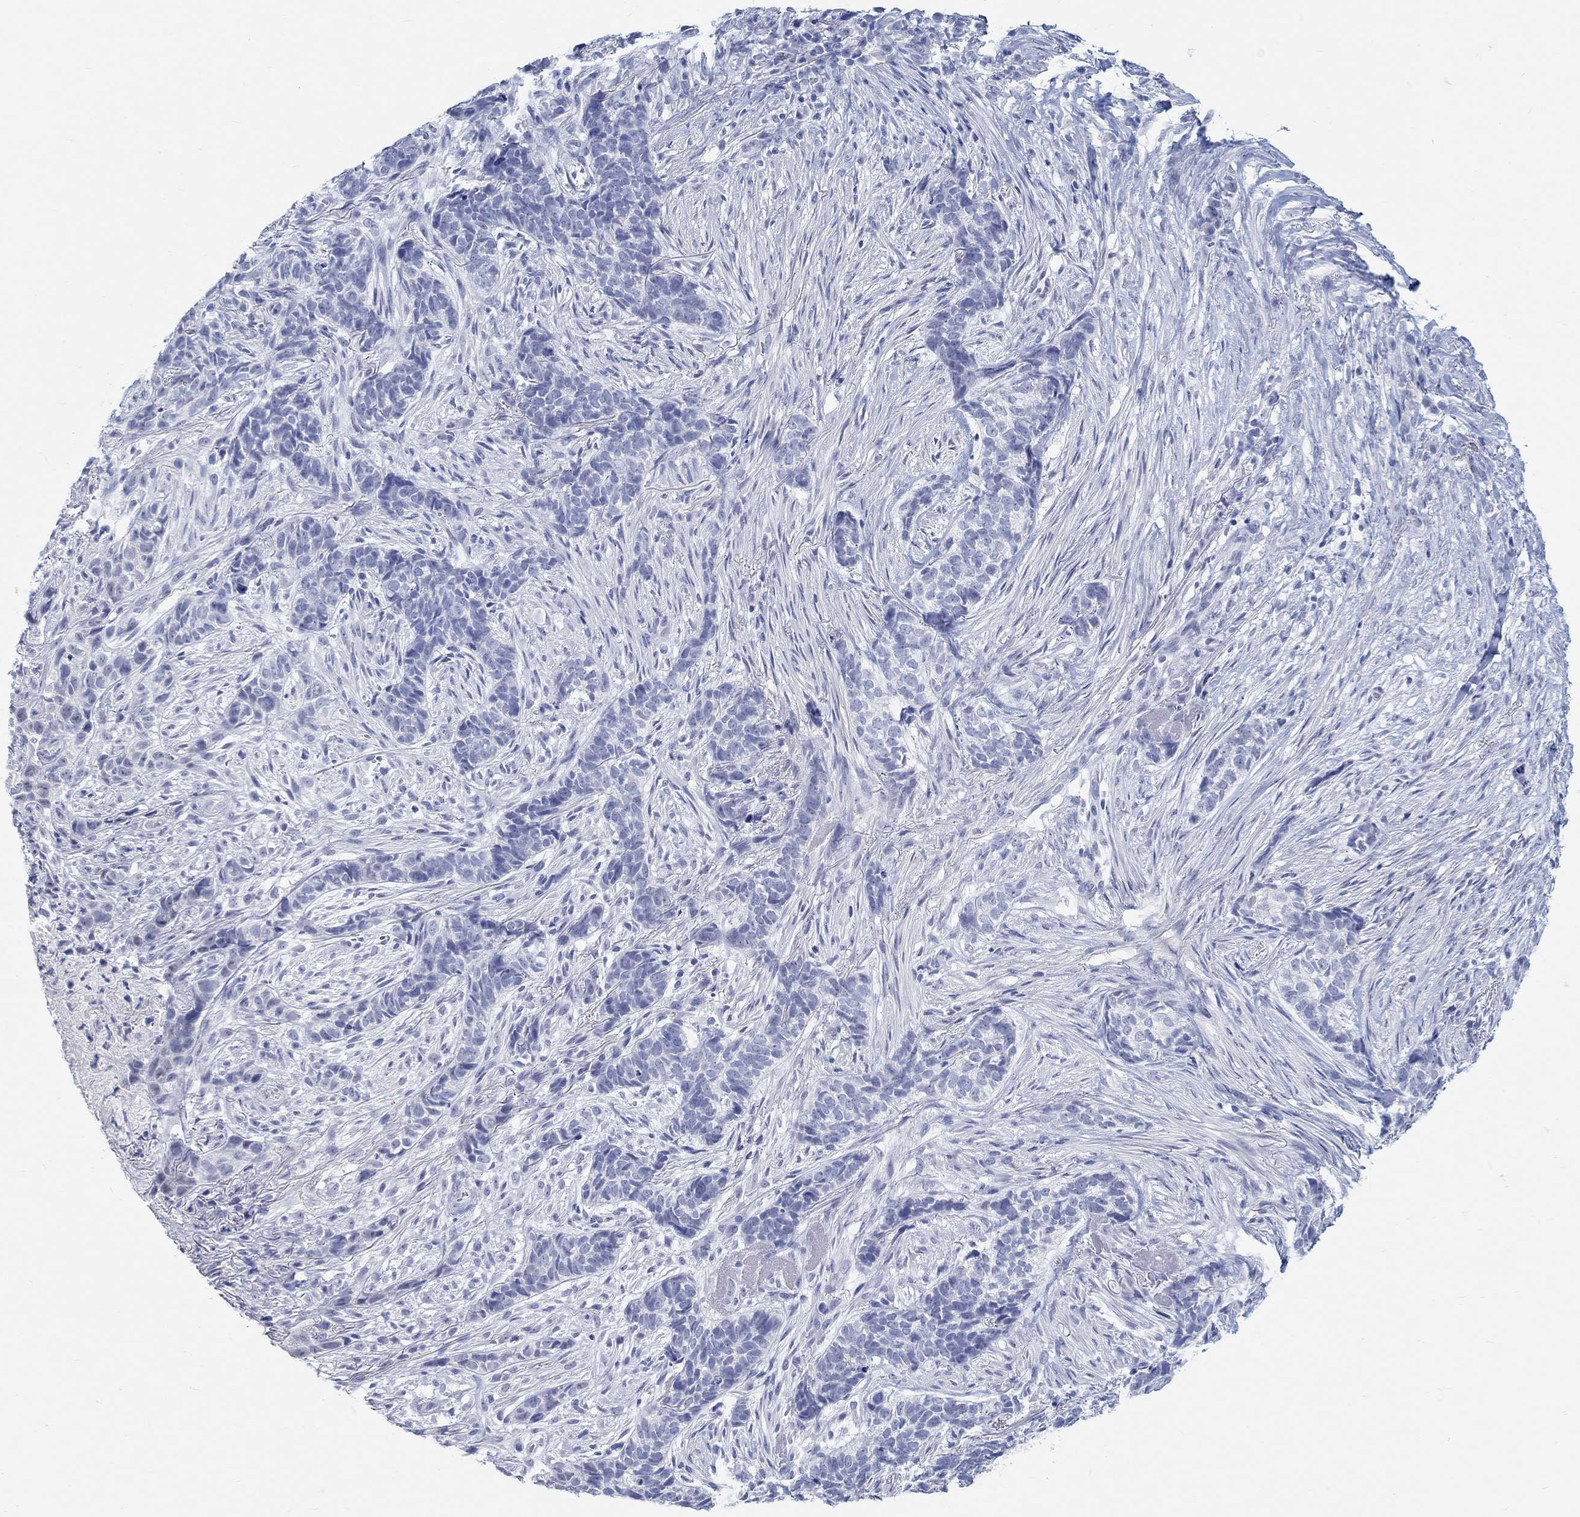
{"staining": {"intensity": "negative", "quantity": "none", "location": "none"}, "tissue": "skin cancer", "cell_type": "Tumor cells", "image_type": "cancer", "snomed": [{"axis": "morphology", "description": "Basal cell carcinoma"}, {"axis": "topography", "description": "Skin"}], "caption": "Photomicrograph shows no protein expression in tumor cells of skin basal cell carcinoma tissue.", "gene": "GRIA3", "patient": {"sex": "female", "age": 69}}